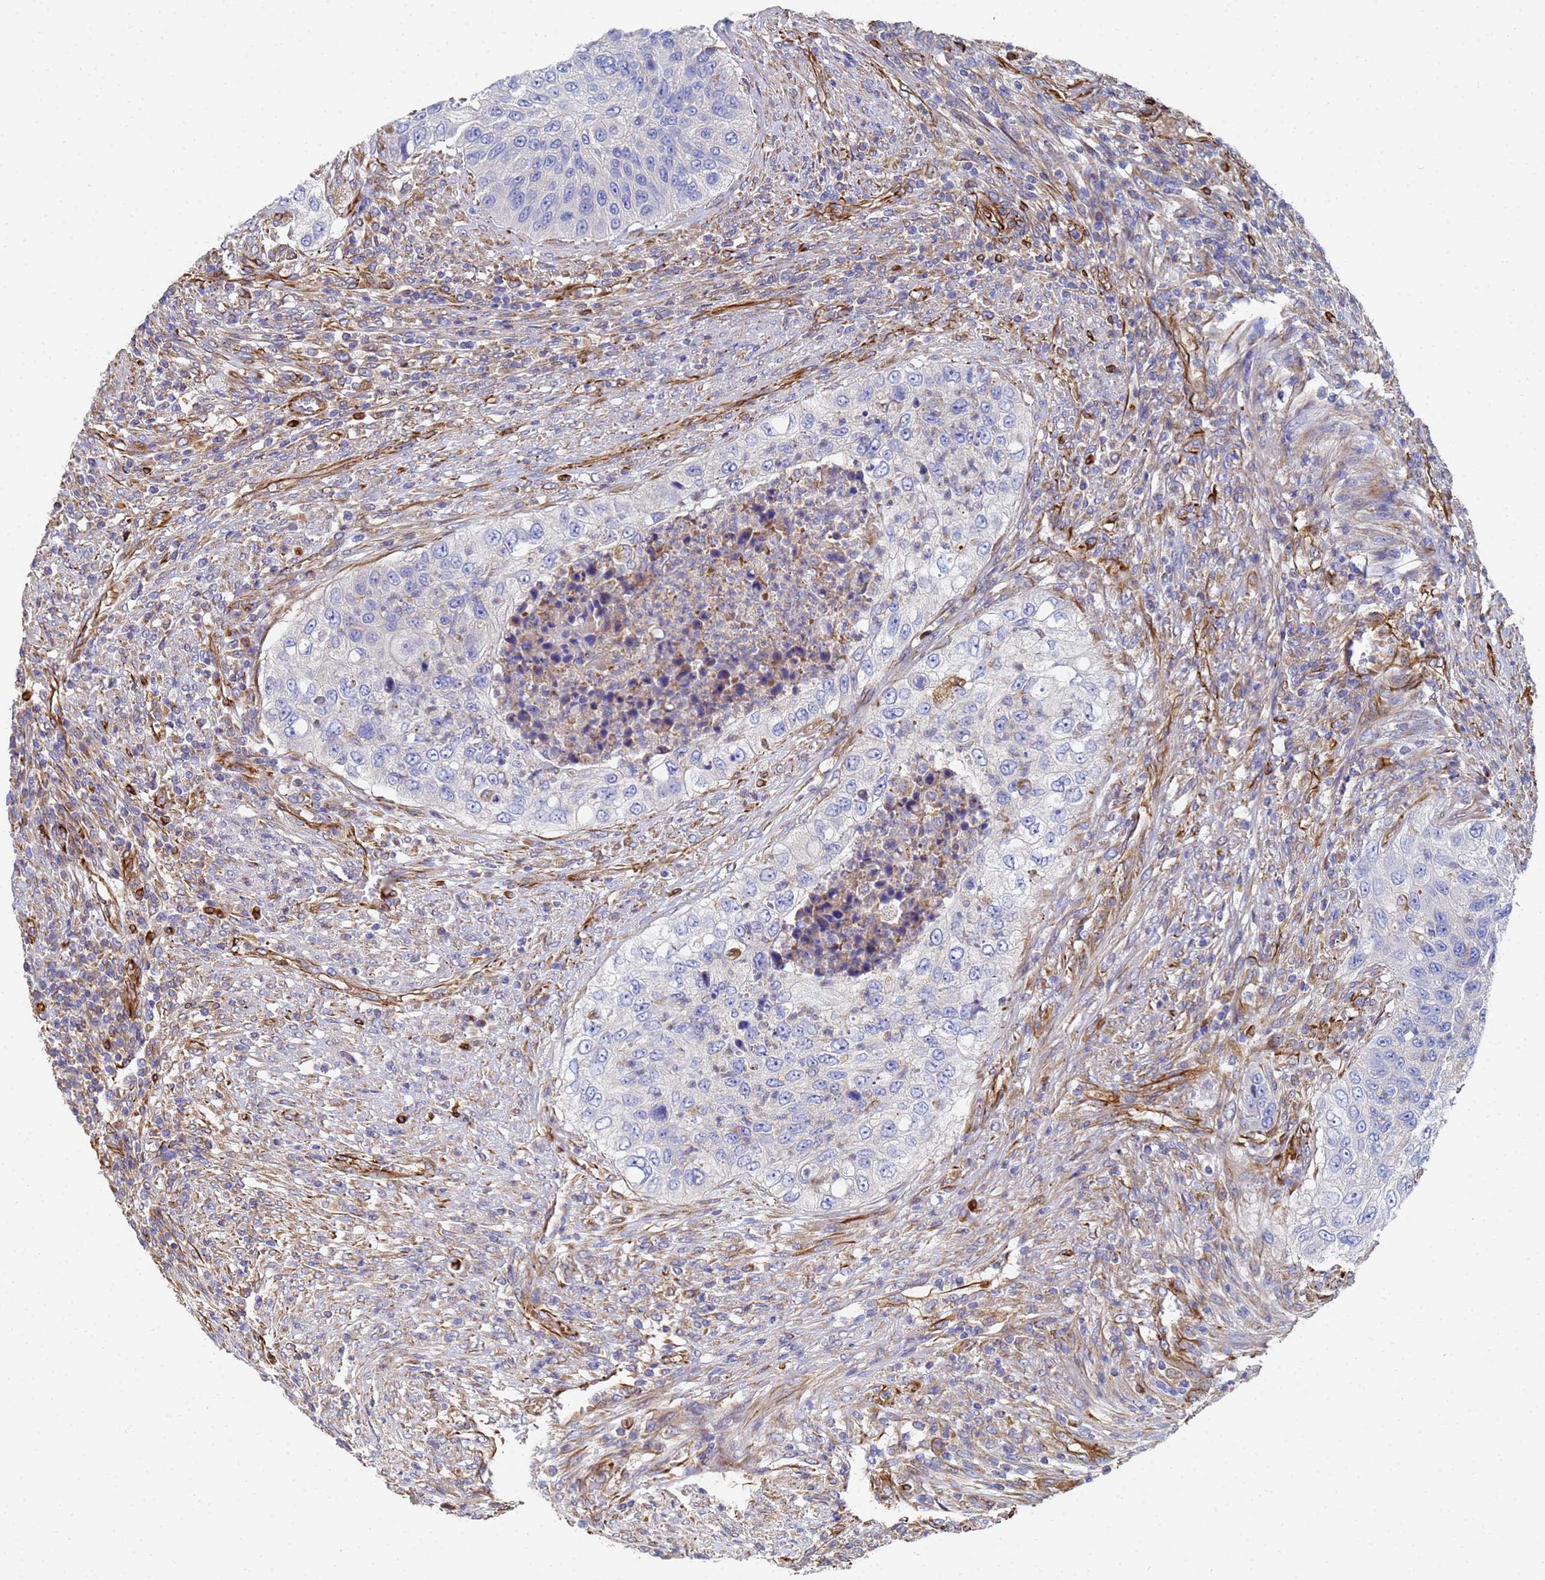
{"staining": {"intensity": "negative", "quantity": "none", "location": "none"}, "tissue": "urothelial cancer", "cell_type": "Tumor cells", "image_type": "cancer", "snomed": [{"axis": "morphology", "description": "Urothelial carcinoma, High grade"}, {"axis": "topography", "description": "Urinary bladder"}], "caption": "Immunohistochemistry (IHC) of urothelial cancer demonstrates no expression in tumor cells.", "gene": "SYT13", "patient": {"sex": "female", "age": 60}}